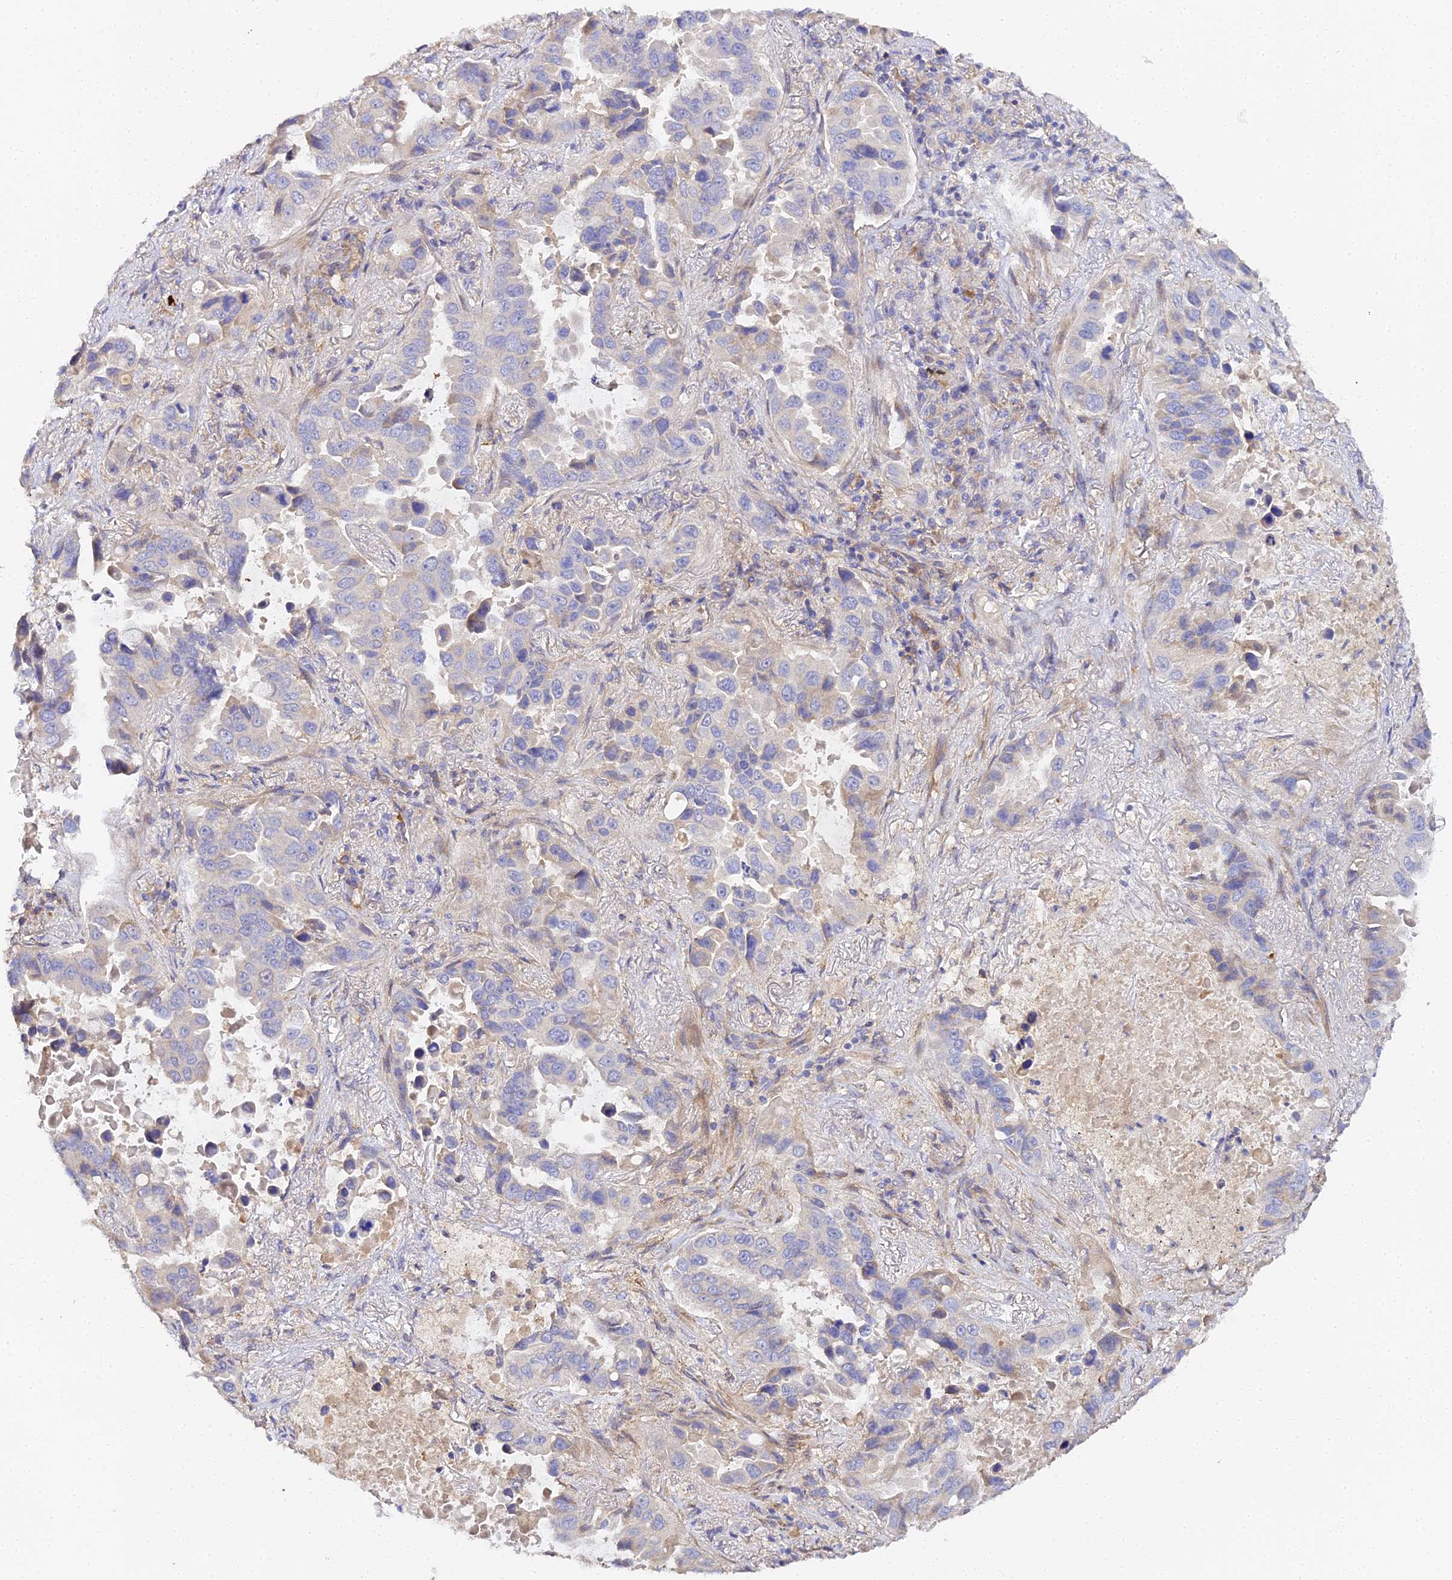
{"staining": {"intensity": "weak", "quantity": "<25%", "location": "cytoplasmic/membranous"}, "tissue": "lung cancer", "cell_type": "Tumor cells", "image_type": "cancer", "snomed": [{"axis": "morphology", "description": "Adenocarcinoma, NOS"}, {"axis": "topography", "description": "Lung"}], "caption": "An immunohistochemistry (IHC) histopathology image of lung cancer is shown. There is no staining in tumor cells of lung cancer.", "gene": "SCX", "patient": {"sex": "male", "age": 64}}